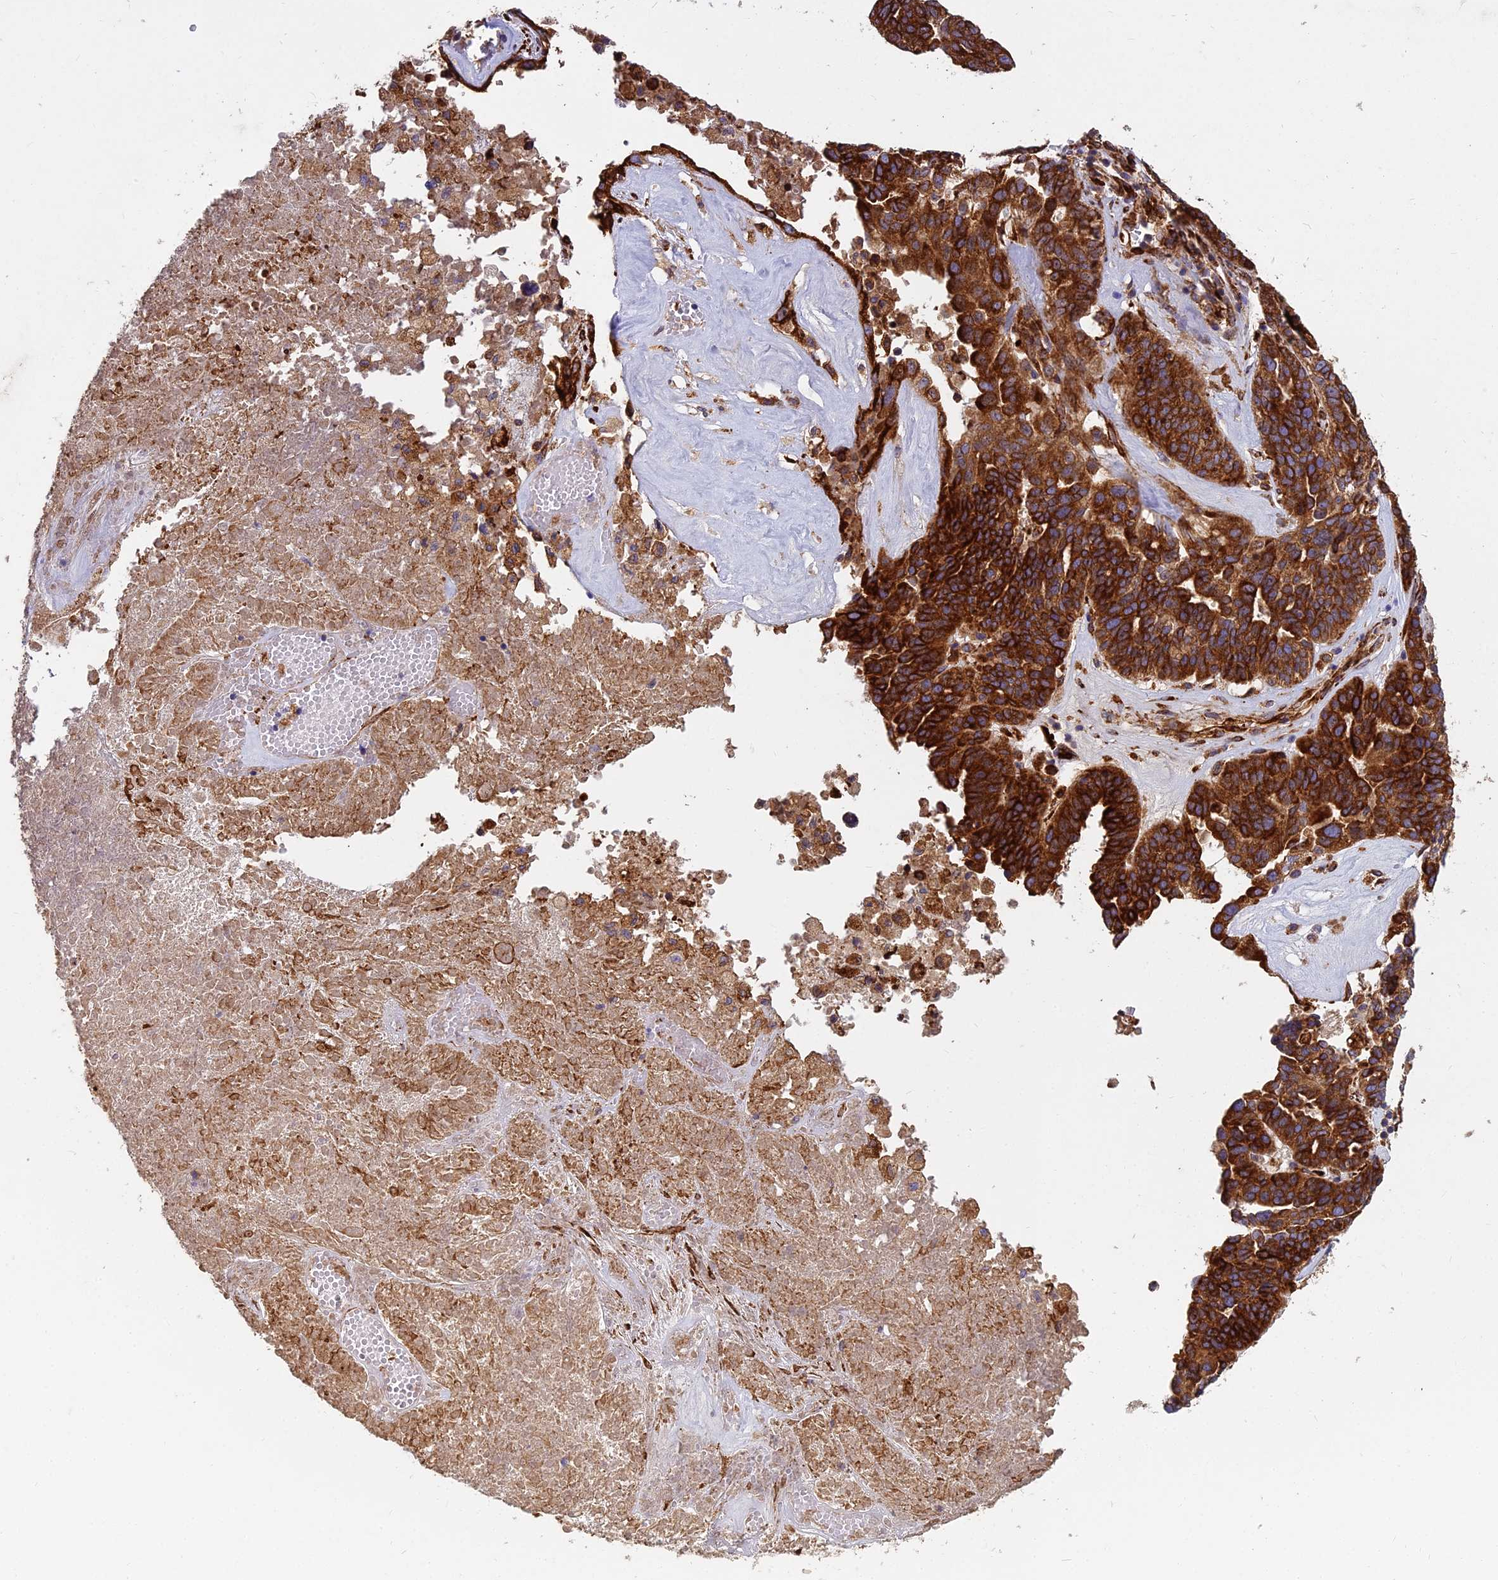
{"staining": {"intensity": "strong", "quantity": ">75%", "location": "cytoplasmic/membranous"}, "tissue": "ovarian cancer", "cell_type": "Tumor cells", "image_type": "cancer", "snomed": [{"axis": "morphology", "description": "Cystadenocarcinoma, serous, NOS"}, {"axis": "topography", "description": "Ovary"}], "caption": "Ovarian cancer (serous cystadenocarcinoma) tissue demonstrates strong cytoplasmic/membranous staining in approximately >75% of tumor cells, visualized by immunohistochemistry.", "gene": "NDUFAF7", "patient": {"sex": "female", "age": 59}}